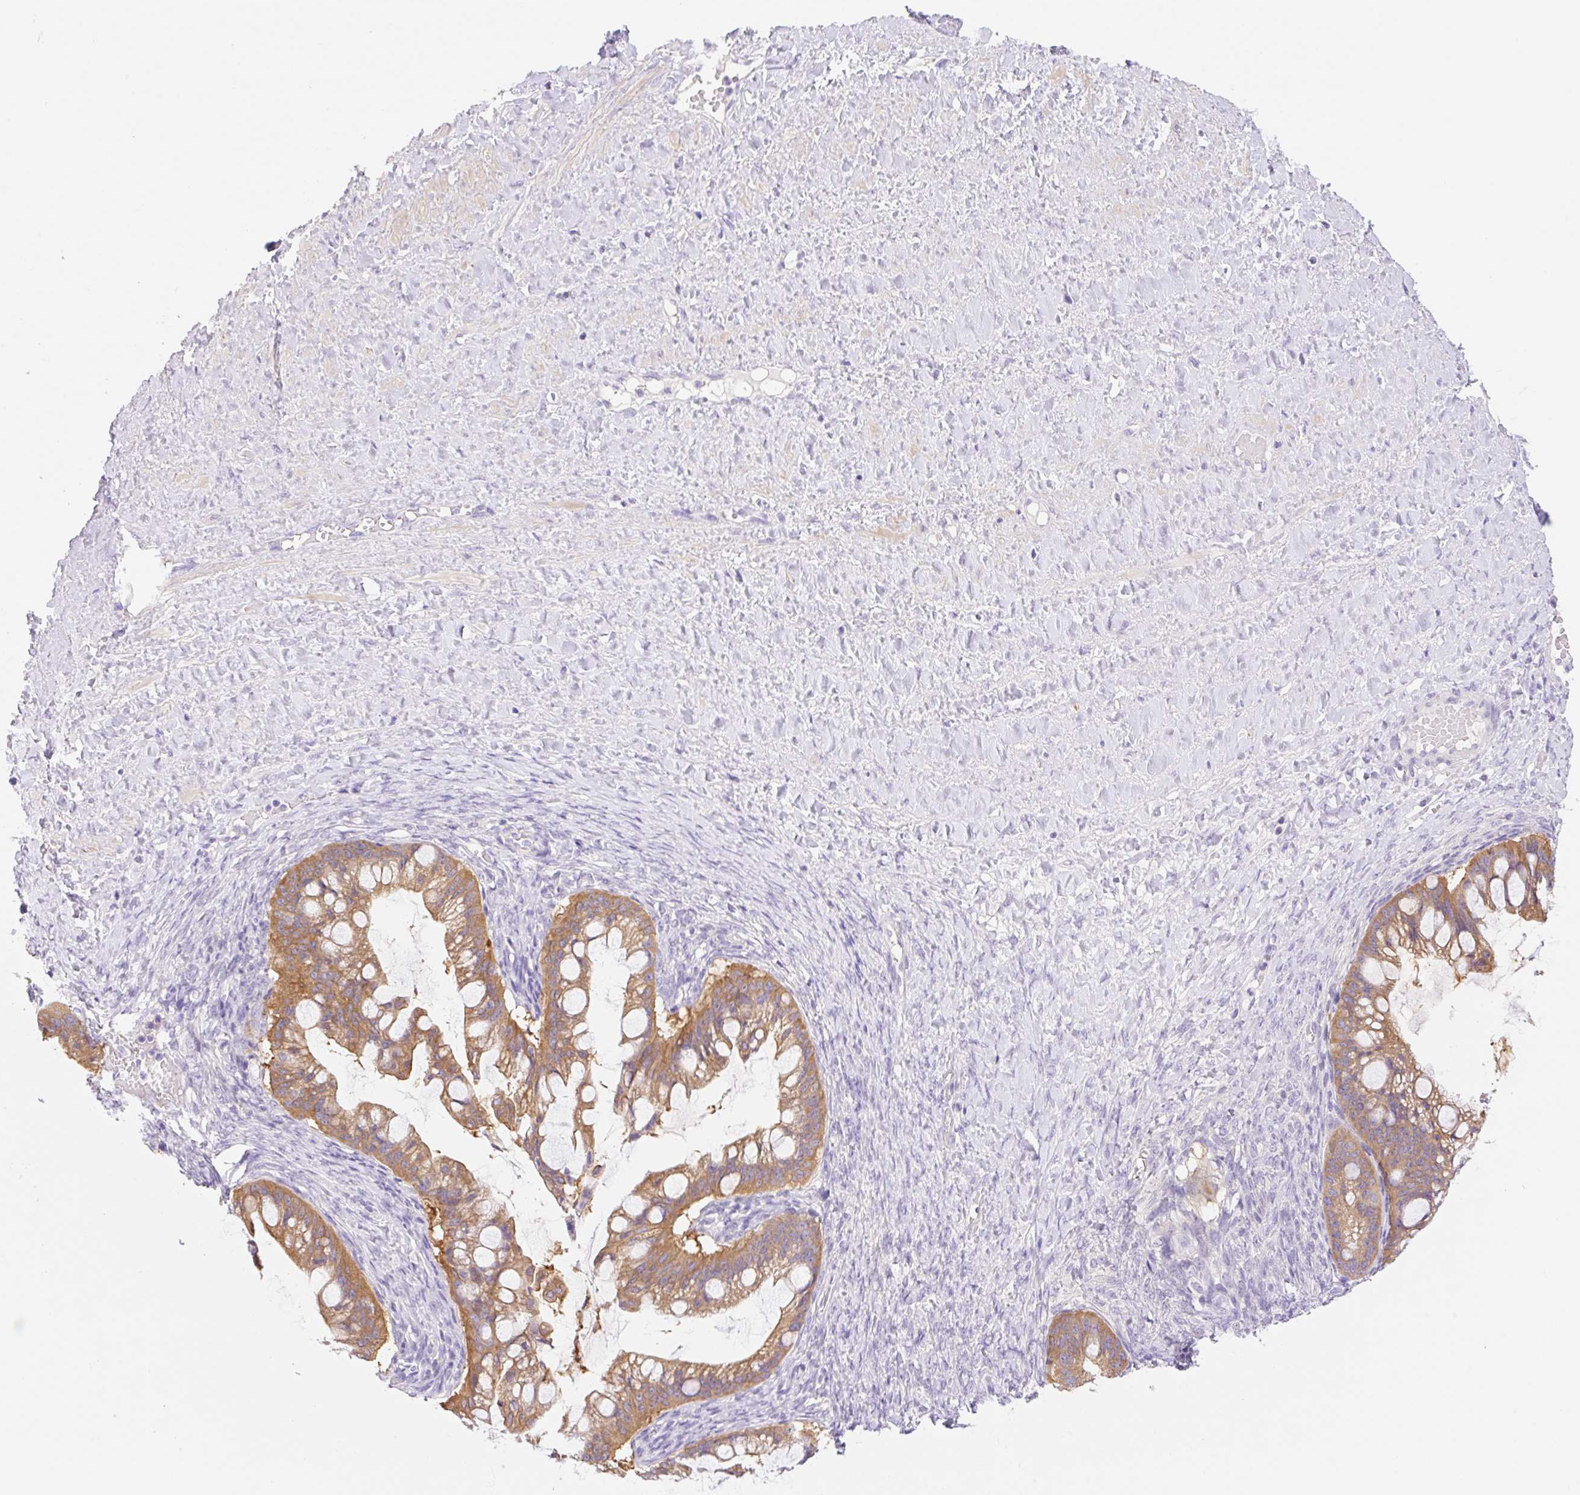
{"staining": {"intensity": "moderate", "quantity": ">75%", "location": "cytoplasmic/membranous"}, "tissue": "ovarian cancer", "cell_type": "Tumor cells", "image_type": "cancer", "snomed": [{"axis": "morphology", "description": "Cystadenocarcinoma, mucinous, NOS"}, {"axis": "topography", "description": "Ovary"}], "caption": "DAB (3,3'-diaminobenzidine) immunohistochemical staining of ovarian mucinous cystadenocarcinoma shows moderate cytoplasmic/membranous protein staining in approximately >75% of tumor cells. (IHC, brightfield microscopy, high magnification).", "gene": "DENND5A", "patient": {"sex": "female", "age": 73}}